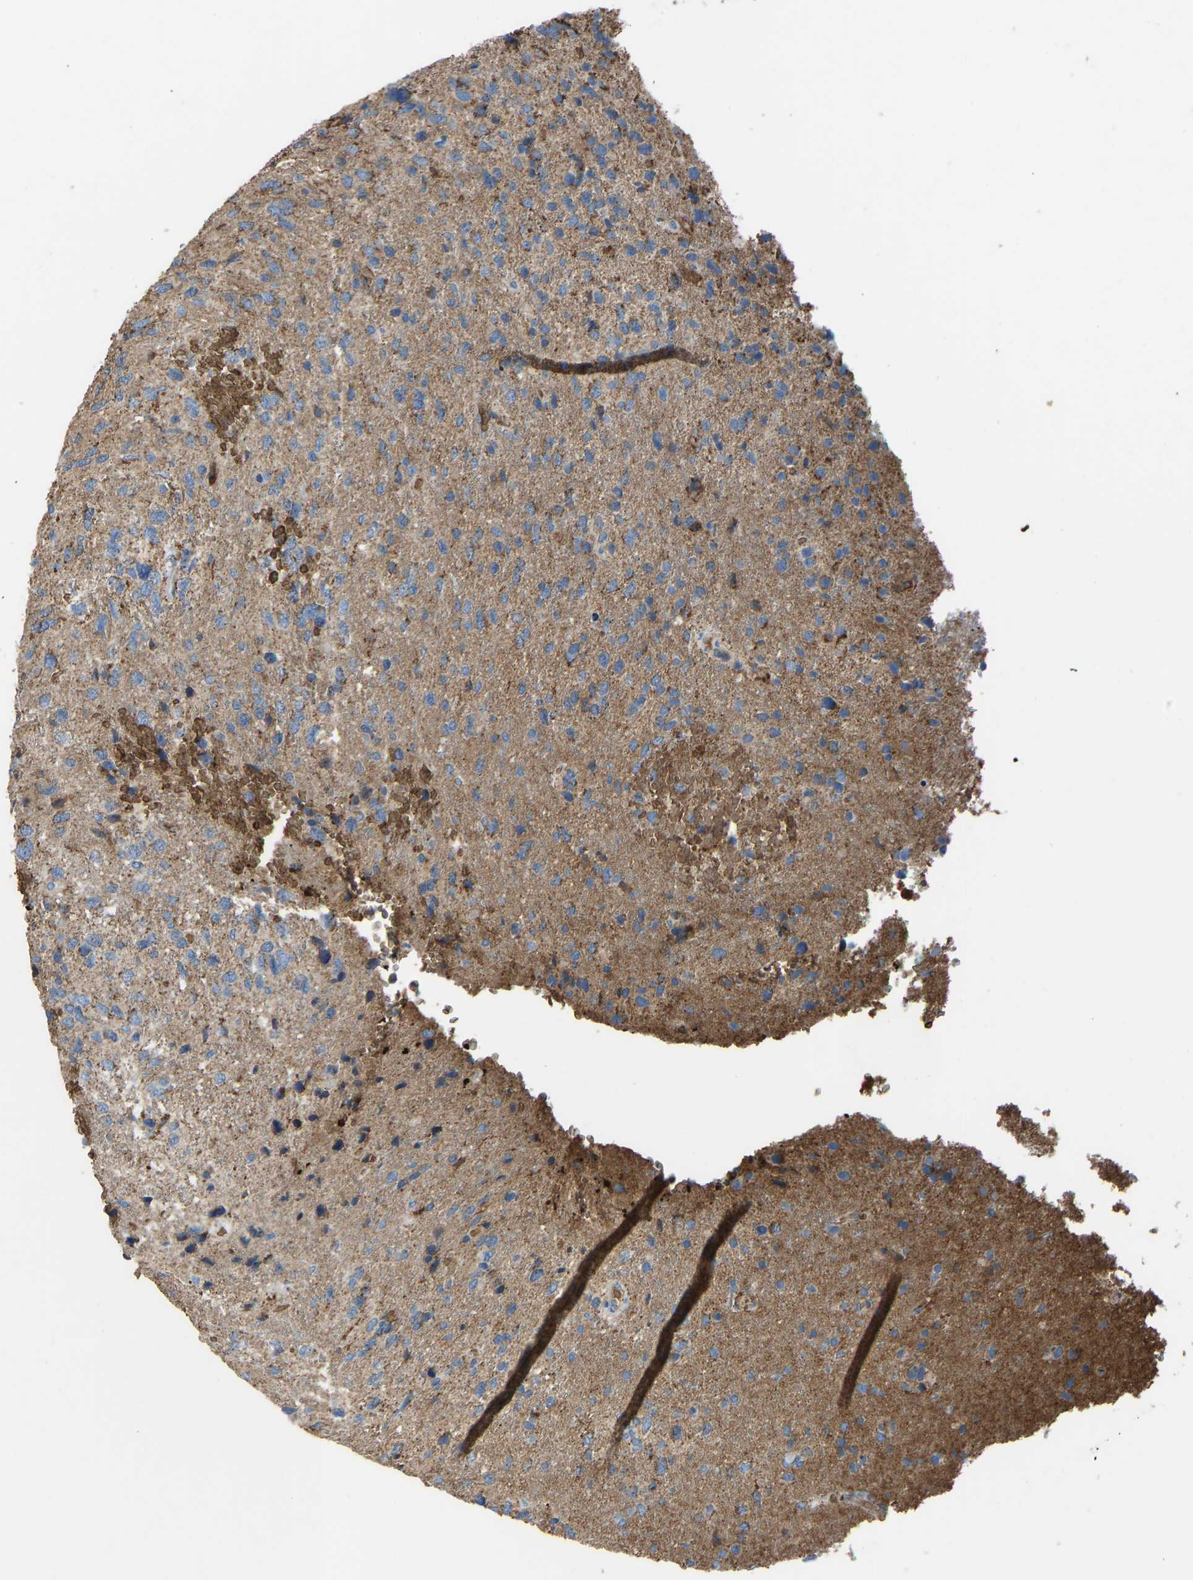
{"staining": {"intensity": "weak", "quantity": "25%-75%", "location": "cytoplasmic/membranous"}, "tissue": "glioma", "cell_type": "Tumor cells", "image_type": "cancer", "snomed": [{"axis": "morphology", "description": "Glioma, malignant, High grade"}, {"axis": "topography", "description": "Brain"}], "caption": "Malignant high-grade glioma stained with DAB (3,3'-diaminobenzidine) immunohistochemistry shows low levels of weak cytoplasmic/membranous expression in about 25%-75% of tumor cells. The staining was performed using DAB to visualize the protein expression in brown, while the nuclei were stained in blue with hematoxylin (Magnification: 20x).", "gene": "PIGS", "patient": {"sex": "female", "age": 58}}